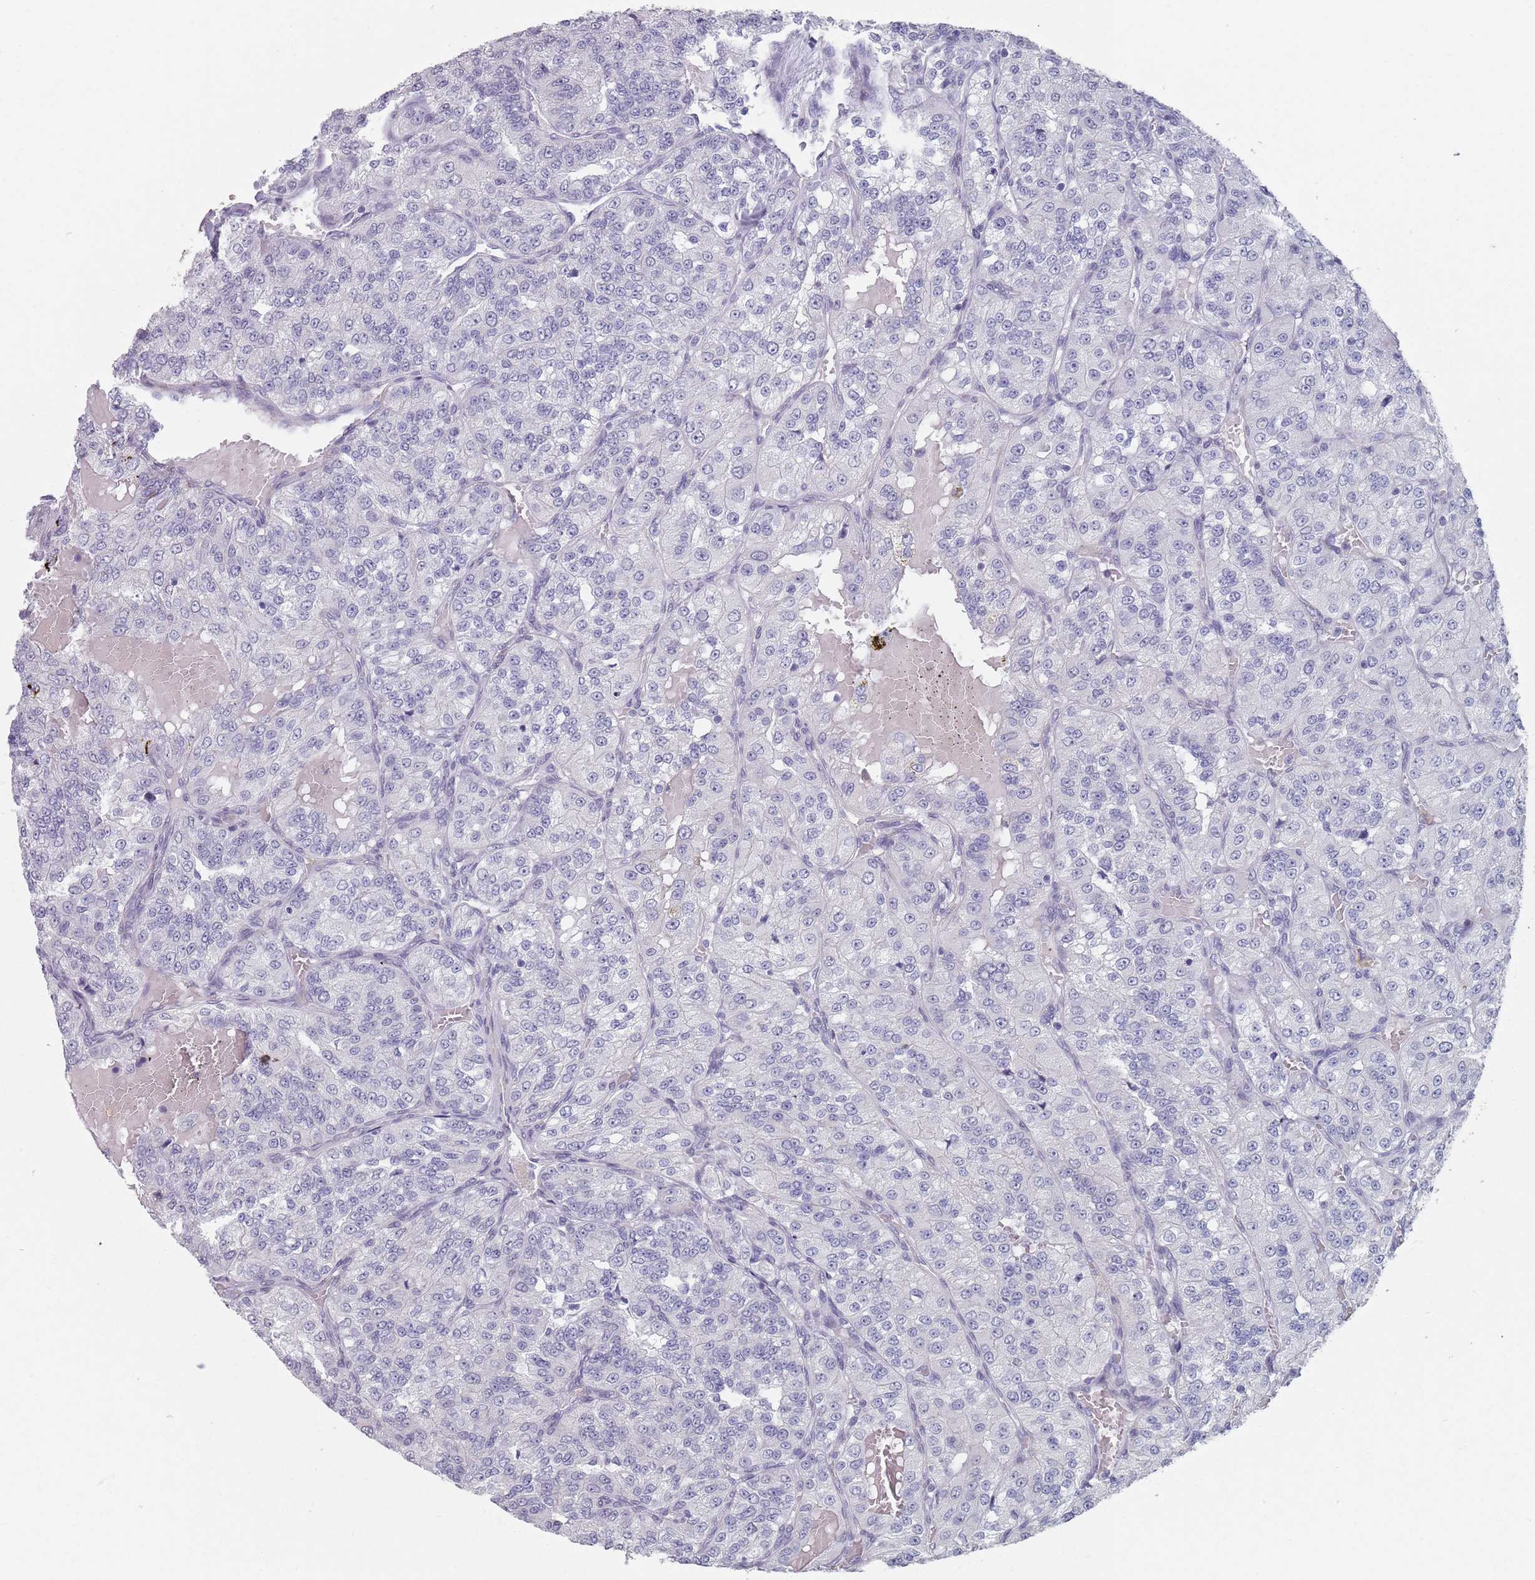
{"staining": {"intensity": "negative", "quantity": "none", "location": "none"}, "tissue": "renal cancer", "cell_type": "Tumor cells", "image_type": "cancer", "snomed": [{"axis": "morphology", "description": "Adenocarcinoma, NOS"}, {"axis": "topography", "description": "Kidney"}], "caption": "DAB (3,3'-diaminobenzidine) immunohistochemical staining of human renal cancer (adenocarcinoma) displays no significant expression in tumor cells.", "gene": "SAMD1", "patient": {"sex": "female", "age": 63}}